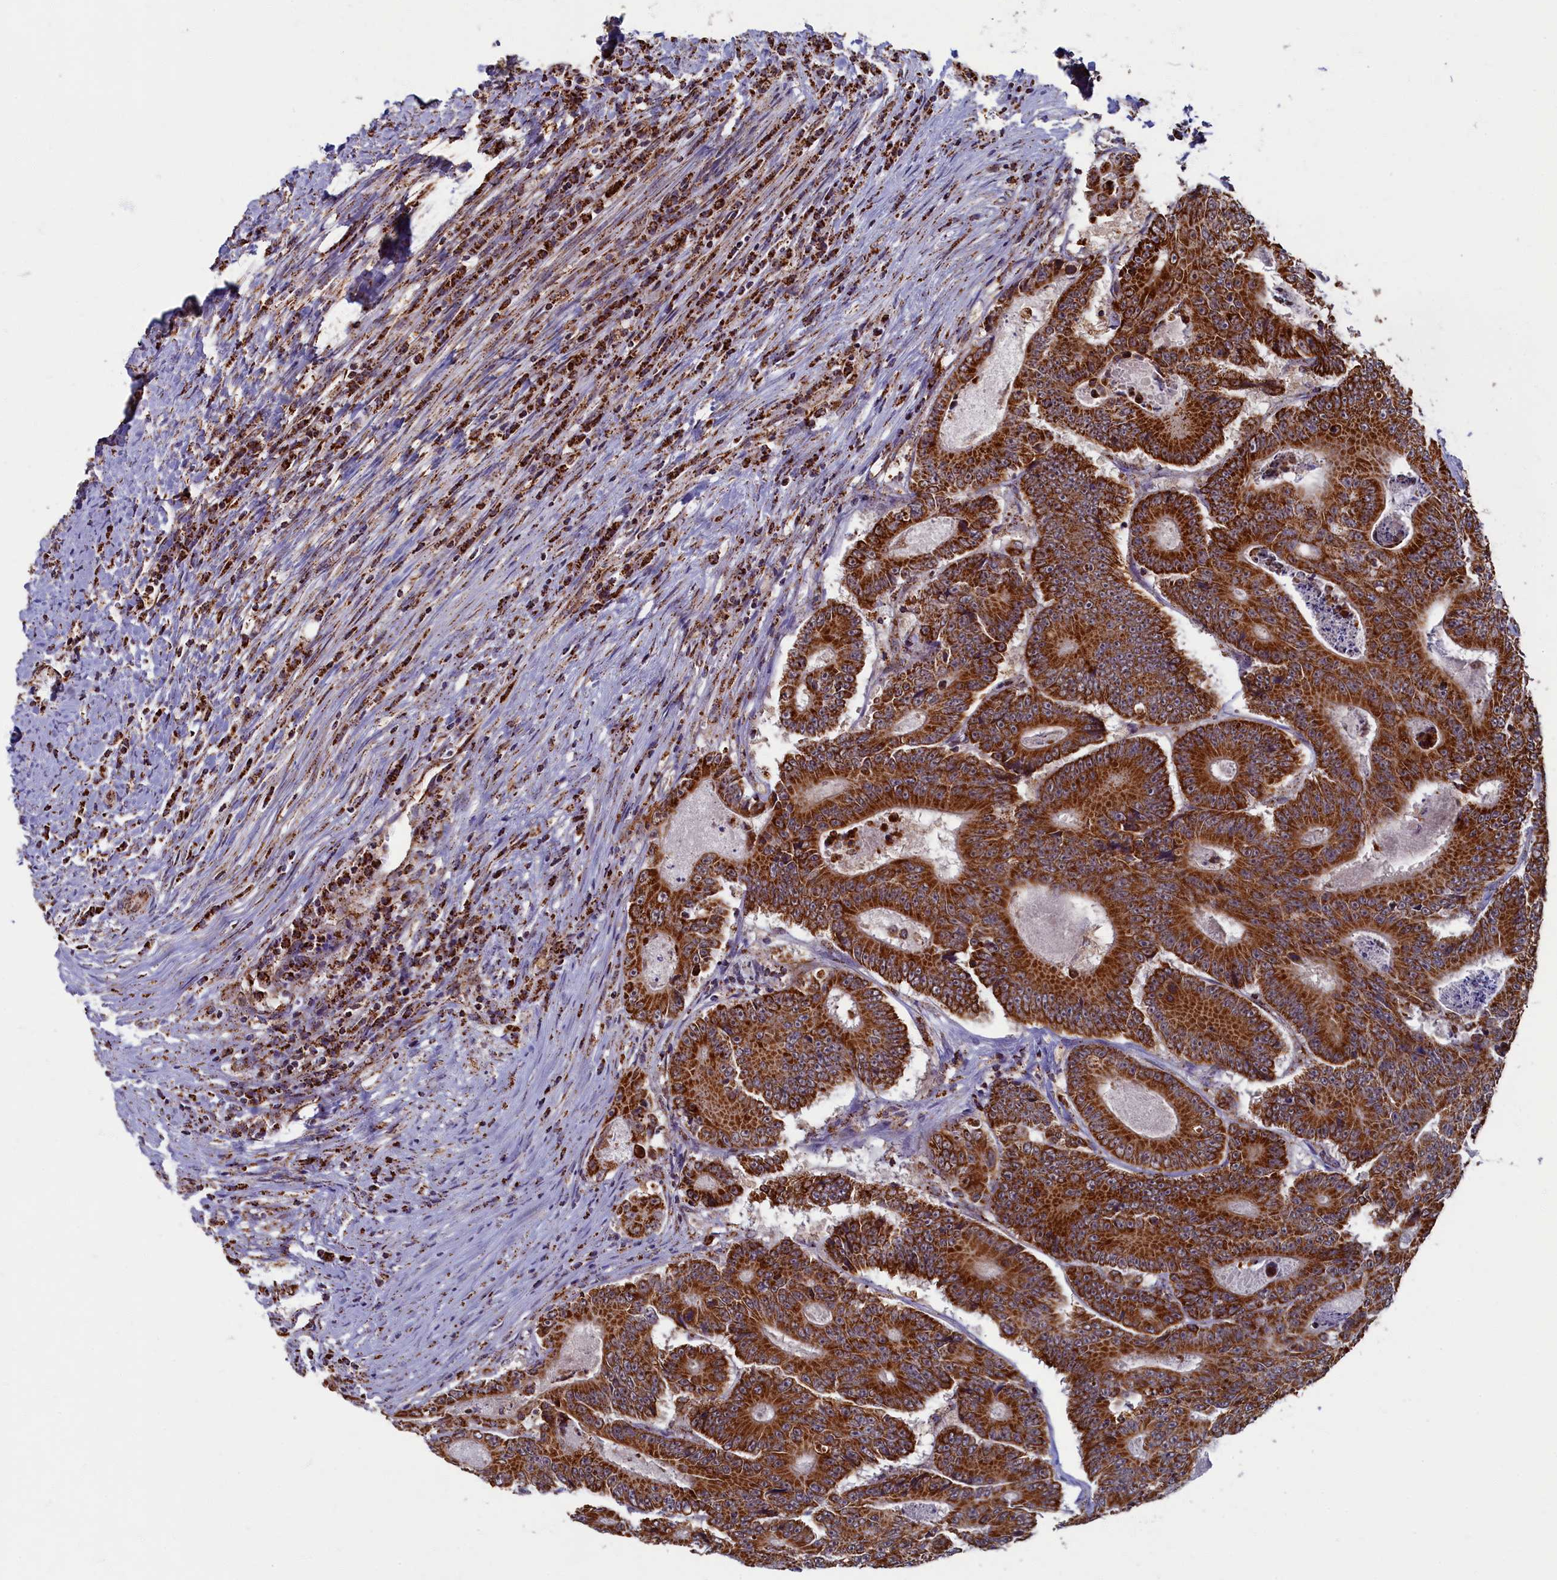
{"staining": {"intensity": "strong", "quantity": ">75%", "location": "cytoplasmic/membranous"}, "tissue": "colorectal cancer", "cell_type": "Tumor cells", "image_type": "cancer", "snomed": [{"axis": "morphology", "description": "Adenocarcinoma, NOS"}, {"axis": "topography", "description": "Colon"}], "caption": "Brown immunohistochemical staining in adenocarcinoma (colorectal) exhibits strong cytoplasmic/membranous expression in about >75% of tumor cells.", "gene": "SPR", "patient": {"sex": "male", "age": 83}}